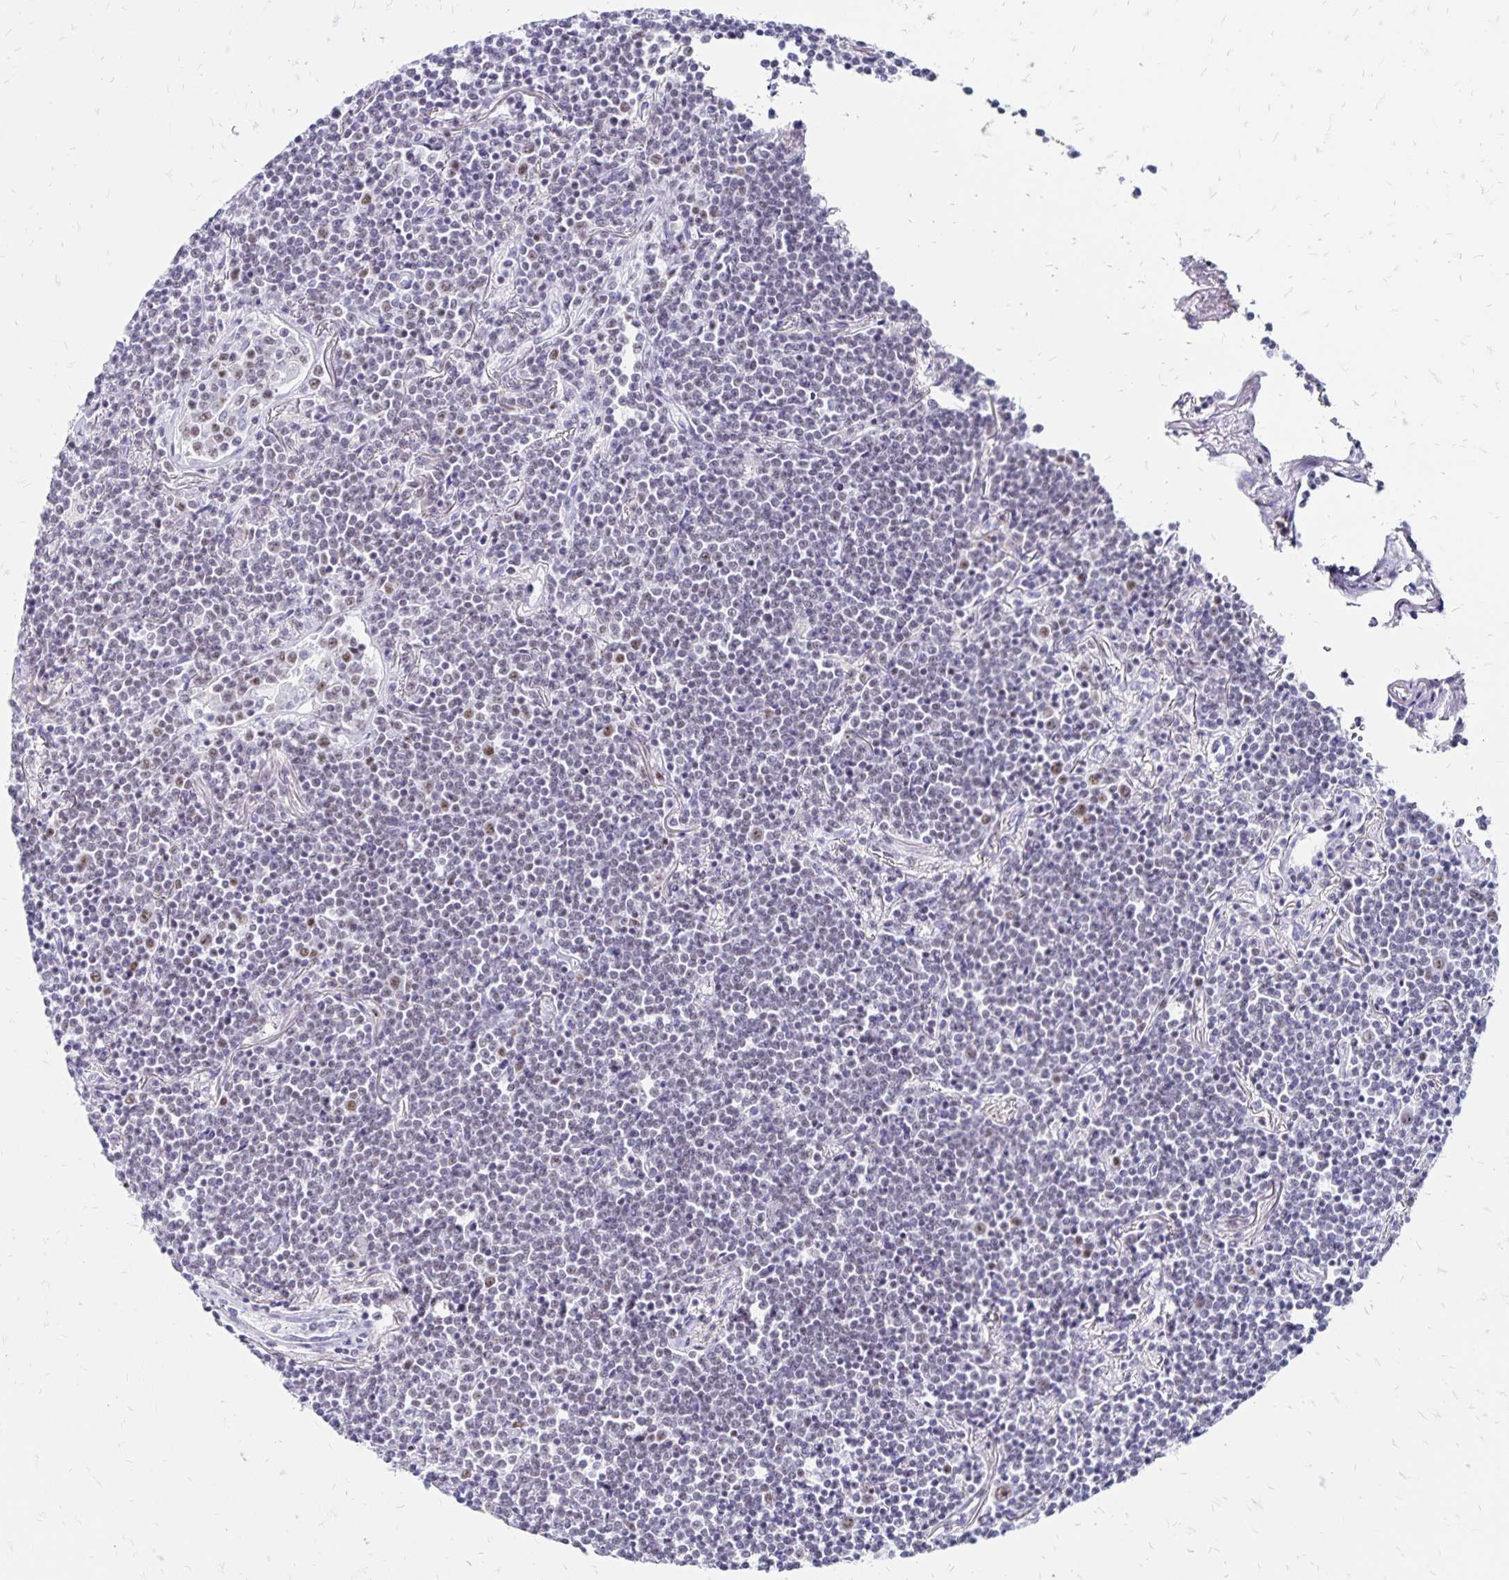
{"staining": {"intensity": "weak", "quantity": "<25%", "location": "nuclear"}, "tissue": "lymphoma", "cell_type": "Tumor cells", "image_type": "cancer", "snomed": [{"axis": "morphology", "description": "Malignant lymphoma, non-Hodgkin's type, Low grade"}, {"axis": "topography", "description": "Lung"}], "caption": "Immunohistochemical staining of human low-grade malignant lymphoma, non-Hodgkin's type demonstrates no significant staining in tumor cells.", "gene": "IKZF1", "patient": {"sex": "female", "age": 71}}